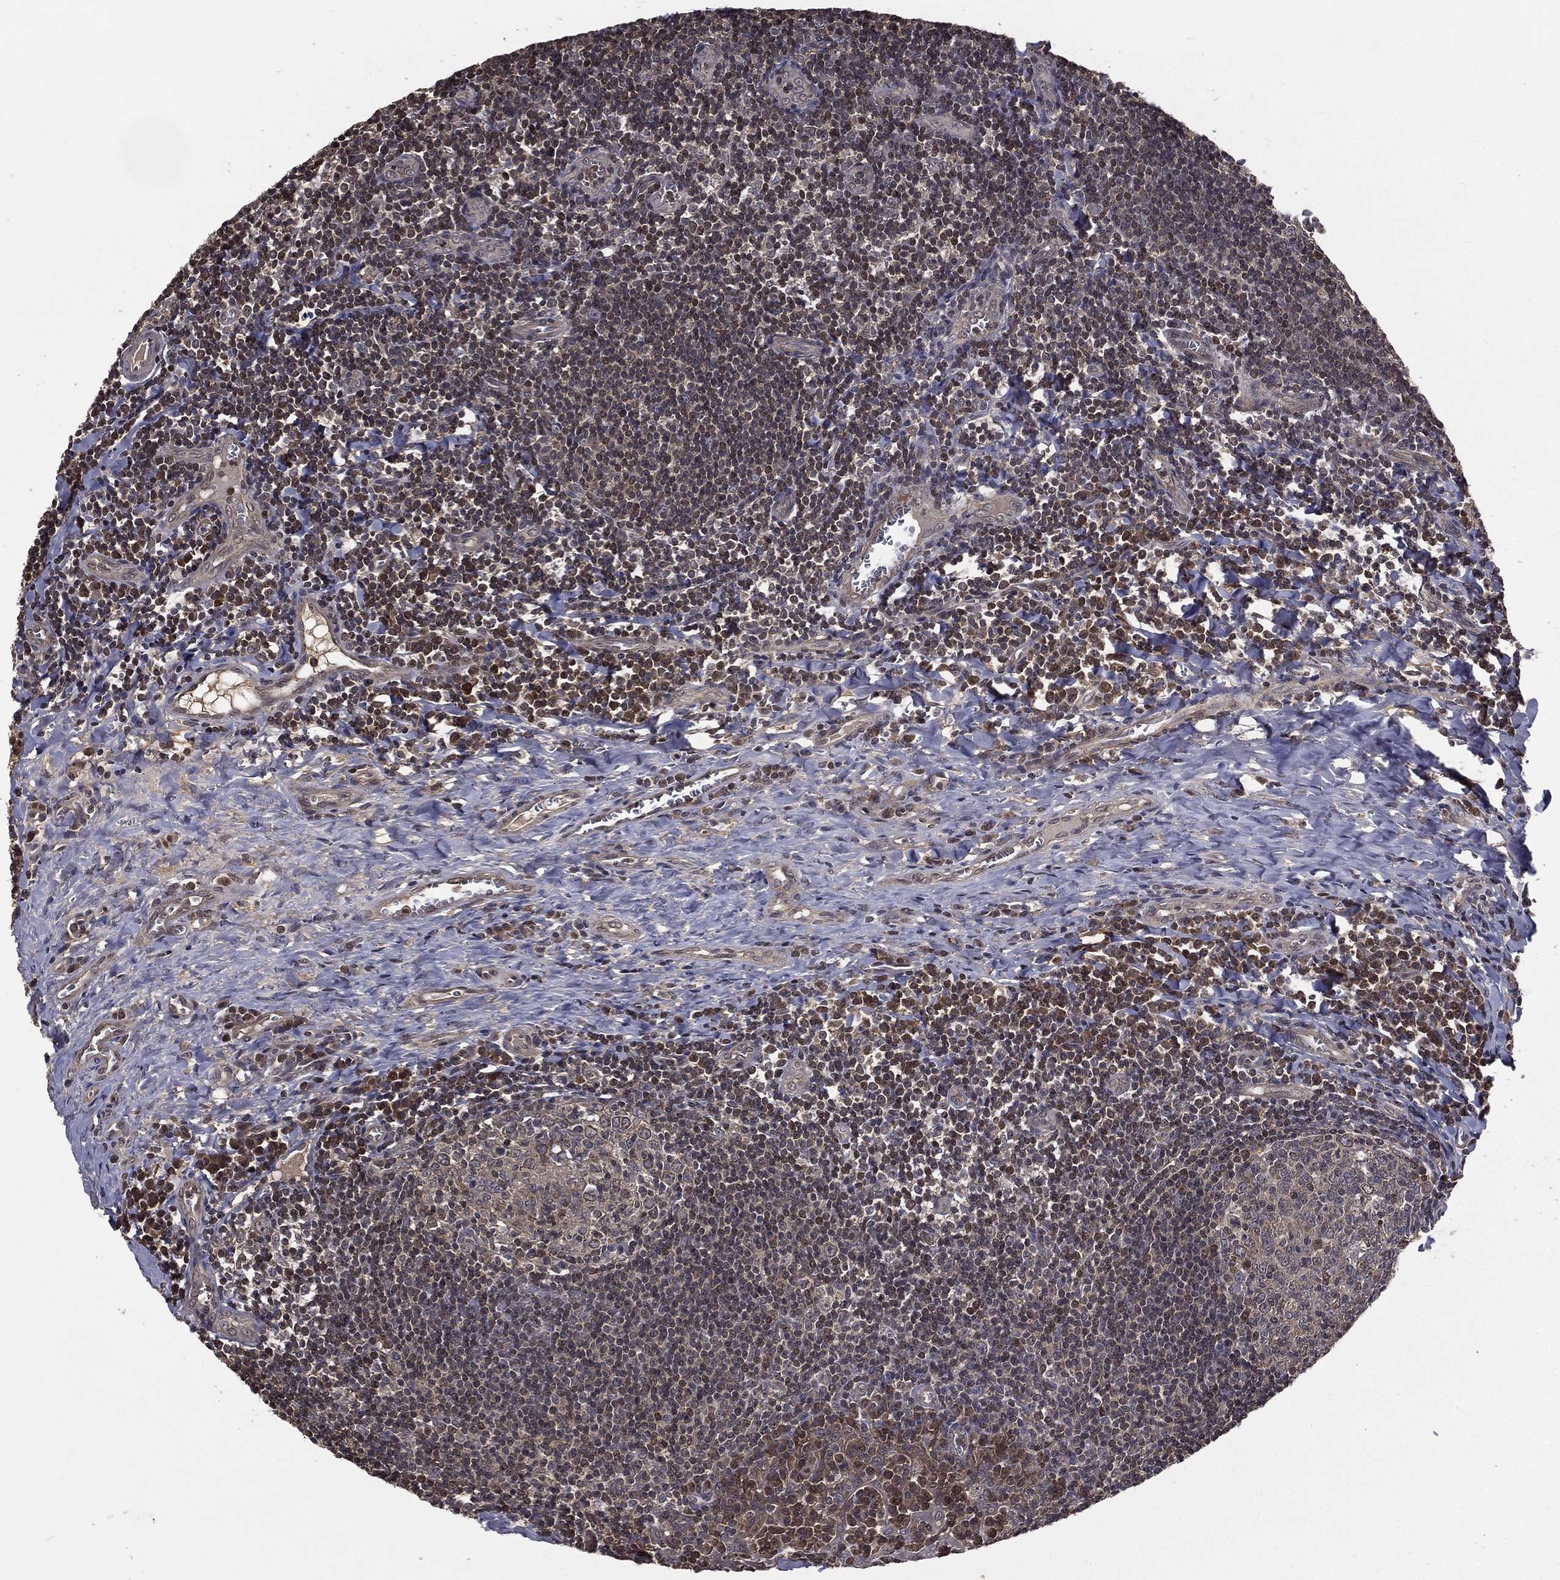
{"staining": {"intensity": "weak", "quantity": "<25%", "location": "cytoplasmic/membranous"}, "tissue": "tonsil", "cell_type": "Germinal center cells", "image_type": "normal", "snomed": [{"axis": "morphology", "description": "Normal tissue, NOS"}, {"axis": "morphology", "description": "Inflammation, NOS"}, {"axis": "topography", "description": "Tonsil"}], "caption": "DAB (3,3'-diaminobenzidine) immunohistochemical staining of normal tonsil reveals no significant expression in germinal center cells.", "gene": "FGD1", "patient": {"sex": "female", "age": 31}}